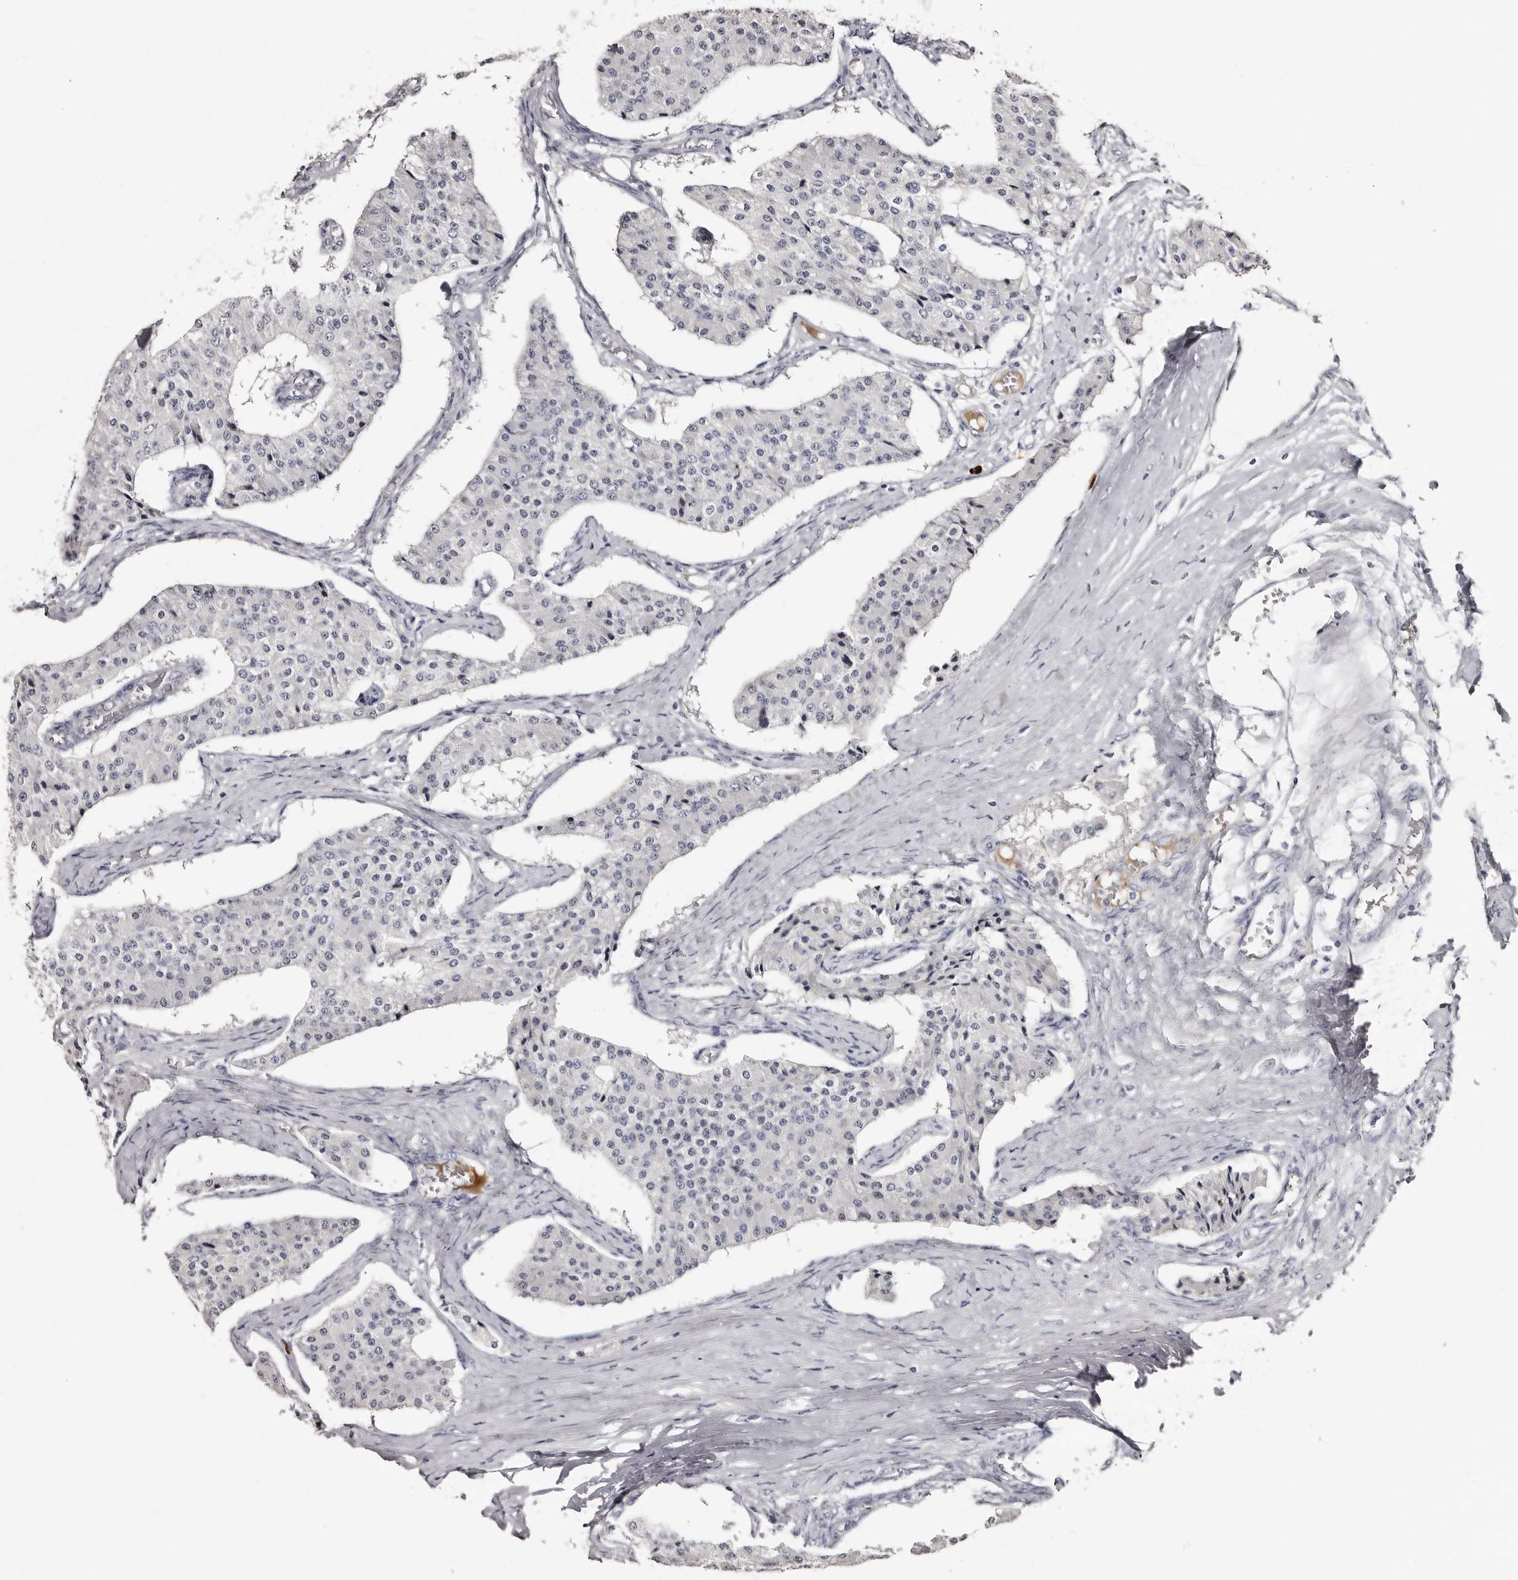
{"staining": {"intensity": "negative", "quantity": "none", "location": "none"}, "tissue": "carcinoid", "cell_type": "Tumor cells", "image_type": "cancer", "snomed": [{"axis": "morphology", "description": "Carcinoid, malignant, NOS"}, {"axis": "topography", "description": "Colon"}], "caption": "Immunohistochemistry of human carcinoid (malignant) shows no expression in tumor cells.", "gene": "TBC1D22B", "patient": {"sex": "female", "age": 52}}